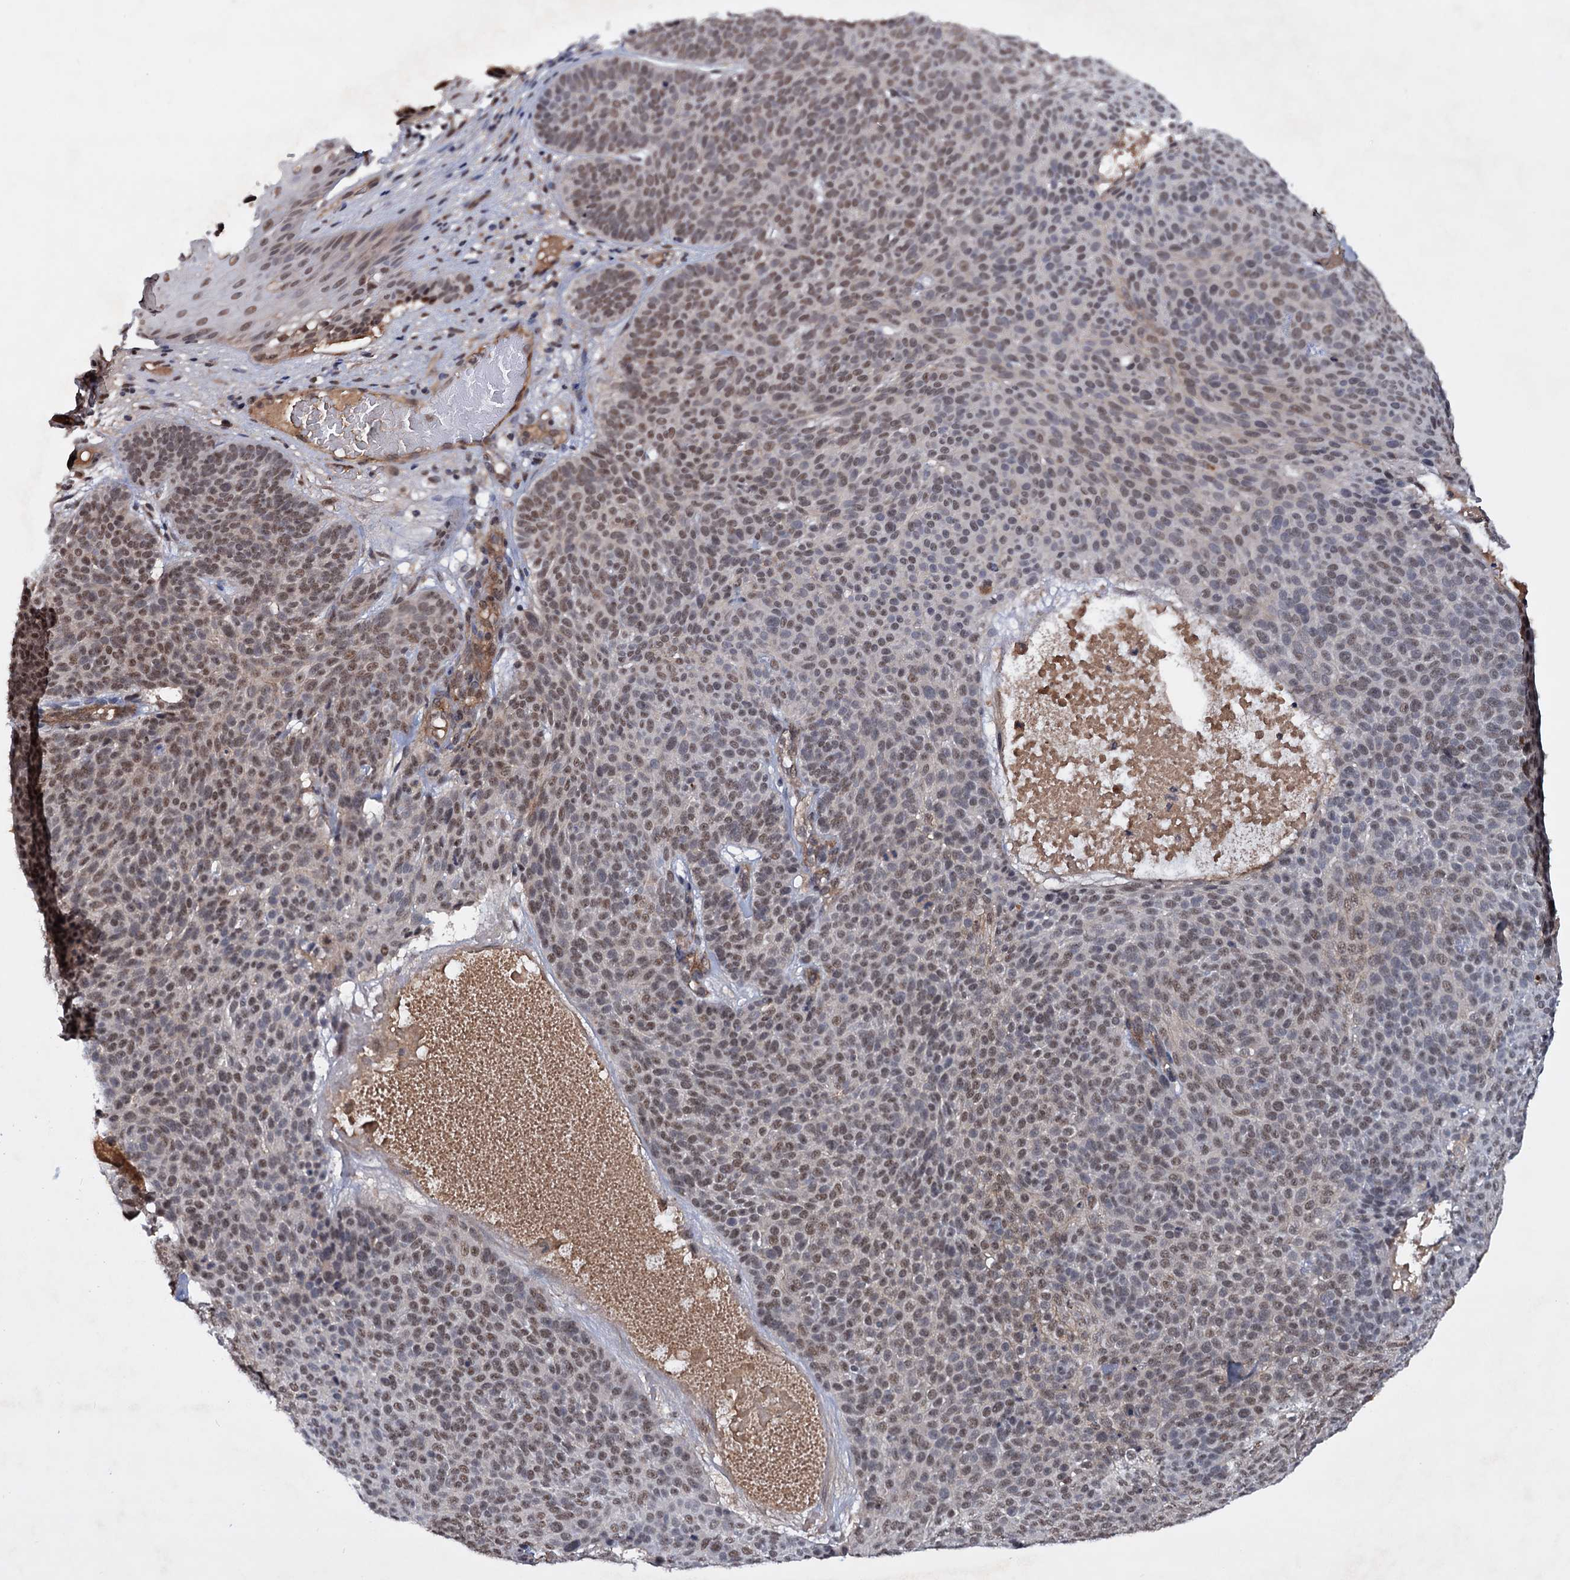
{"staining": {"intensity": "moderate", "quantity": "25%-75%", "location": "nuclear"}, "tissue": "skin cancer", "cell_type": "Tumor cells", "image_type": "cancer", "snomed": [{"axis": "morphology", "description": "Basal cell carcinoma"}, {"axis": "topography", "description": "Skin"}], "caption": "The image demonstrates staining of skin cancer, revealing moderate nuclear protein positivity (brown color) within tumor cells.", "gene": "TBC1D12", "patient": {"sex": "male", "age": 85}}